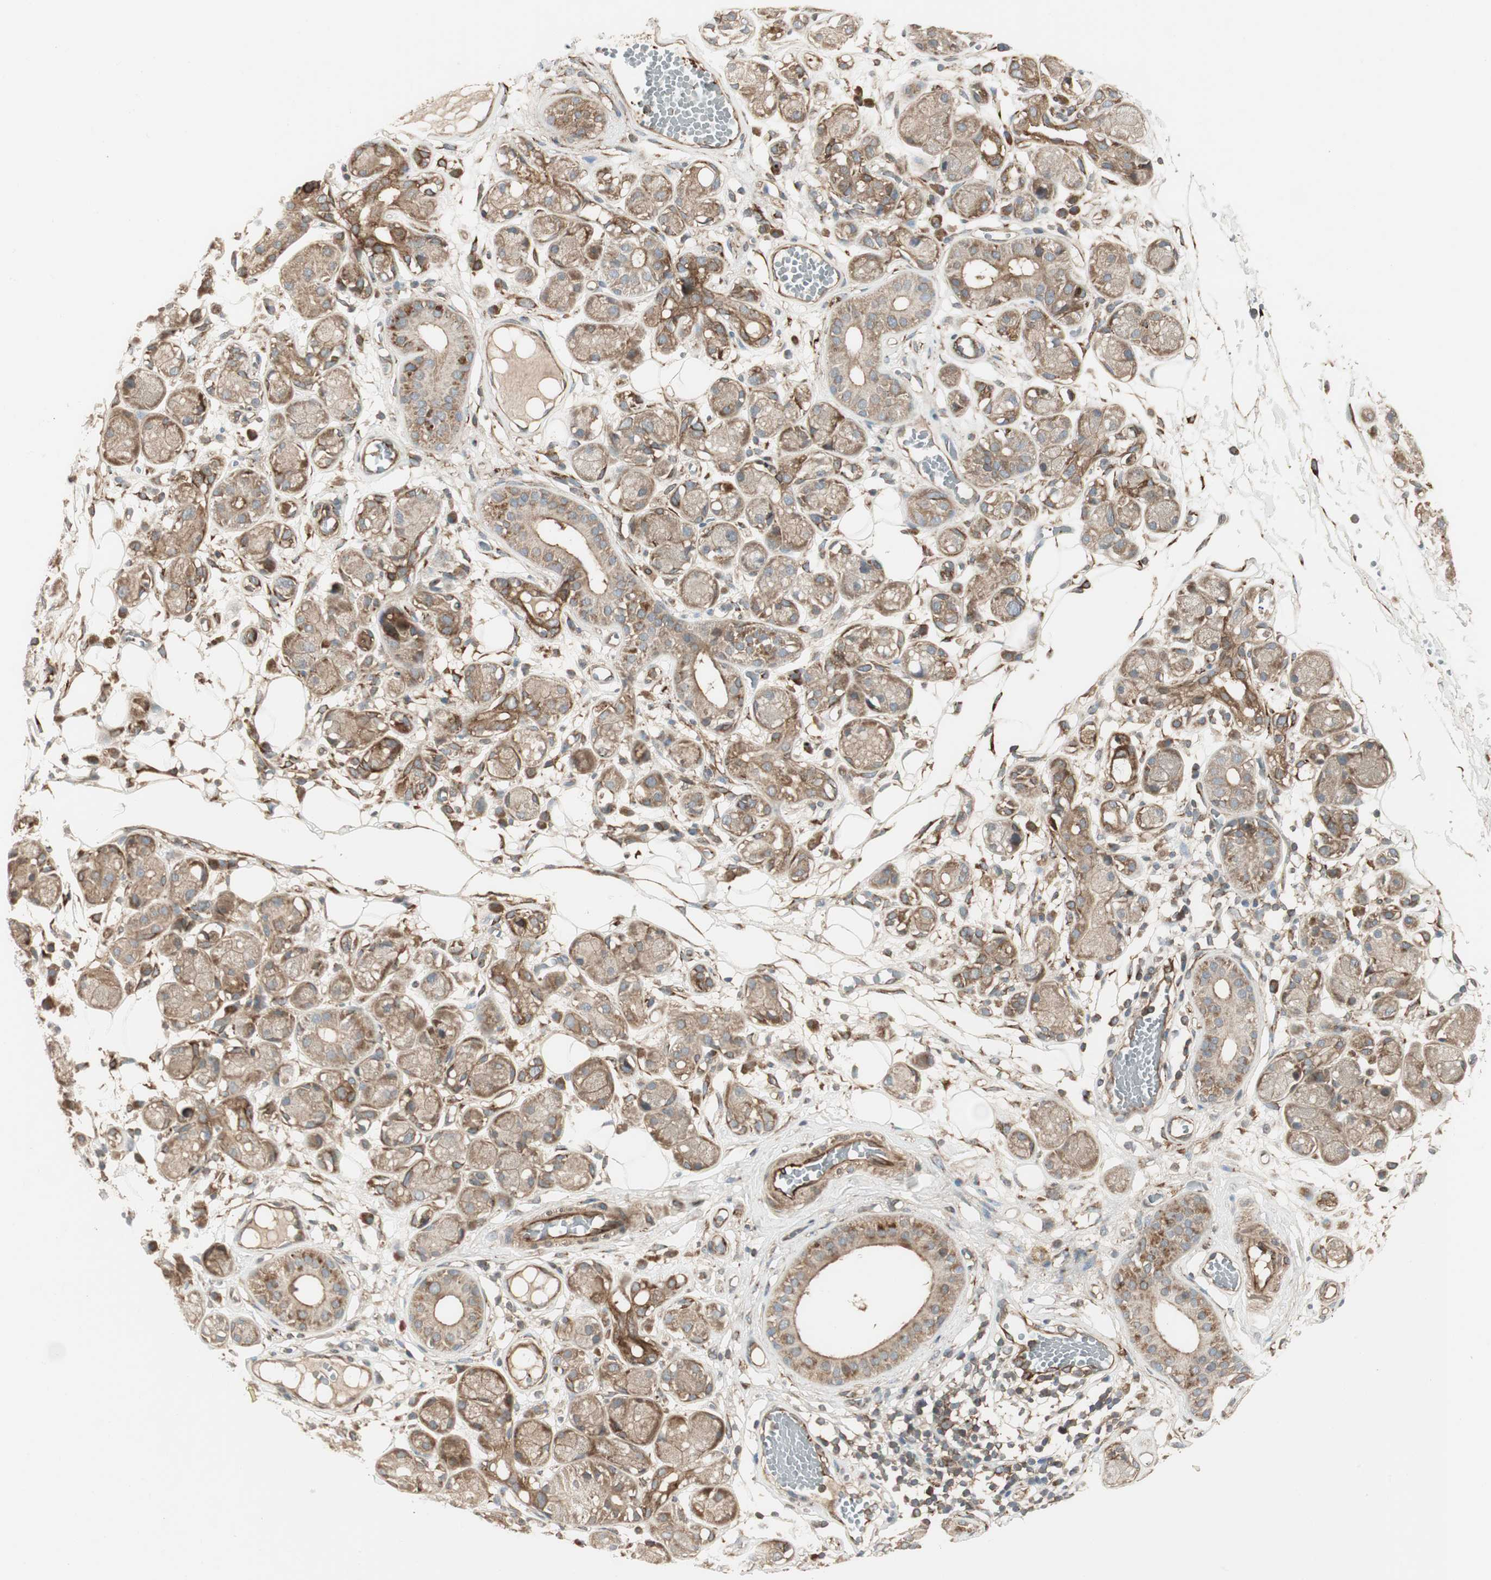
{"staining": {"intensity": "moderate", "quantity": "25%-75%", "location": "cytoplasmic/membranous"}, "tissue": "adipose tissue", "cell_type": "Adipocytes", "image_type": "normal", "snomed": [{"axis": "morphology", "description": "Normal tissue, NOS"}, {"axis": "morphology", "description": "Inflammation, NOS"}, {"axis": "topography", "description": "Vascular tissue"}, {"axis": "topography", "description": "Salivary gland"}], "caption": "A histopathology image showing moderate cytoplasmic/membranous expression in about 25%-75% of adipocytes in benign adipose tissue, as visualized by brown immunohistochemical staining.", "gene": "PRKG1", "patient": {"sex": "female", "age": 75}}